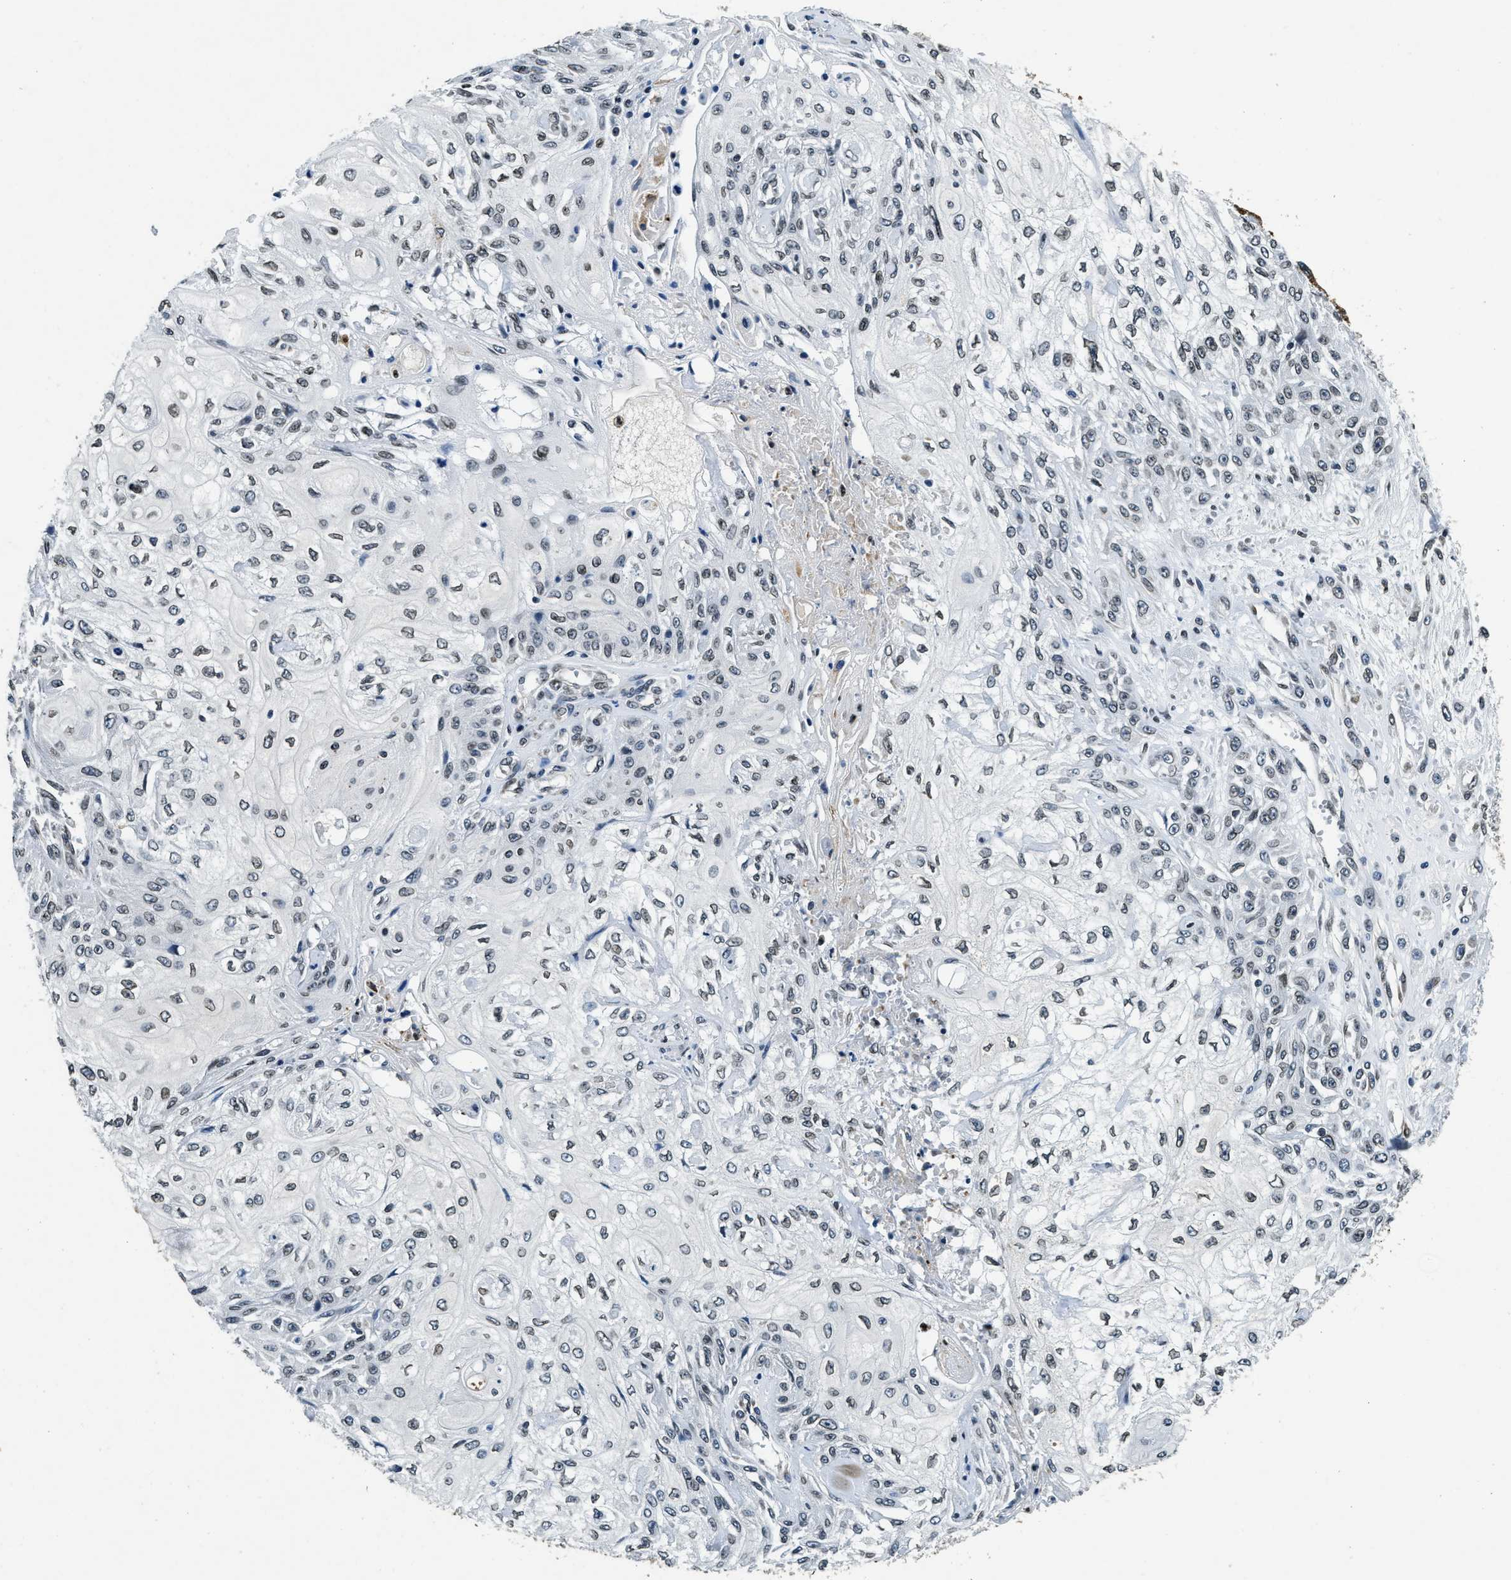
{"staining": {"intensity": "weak", "quantity": ">75%", "location": "nuclear"}, "tissue": "skin cancer", "cell_type": "Tumor cells", "image_type": "cancer", "snomed": [{"axis": "morphology", "description": "Squamous cell carcinoma, NOS"}, {"axis": "morphology", "description": "Squamous cell carcinoma, metastatic, NOS"}, {"axis": "topography", "description": "Skin"}, {"axis": "topography", "description": "Lymph node"}], "caption": "Metastatic squamous cell carcinoma (skin) stained with IHC exhibits weak nuclear positivity in about >75% of tumor cells. (Stains: DAB (3,3'-diaminobenzidine) in brown, nuclei in blue, Microscopy: brightfield microscopy at high magnification).", "gene": "ZC3HC1", "patient": {"sex": "male", "age": 75}}